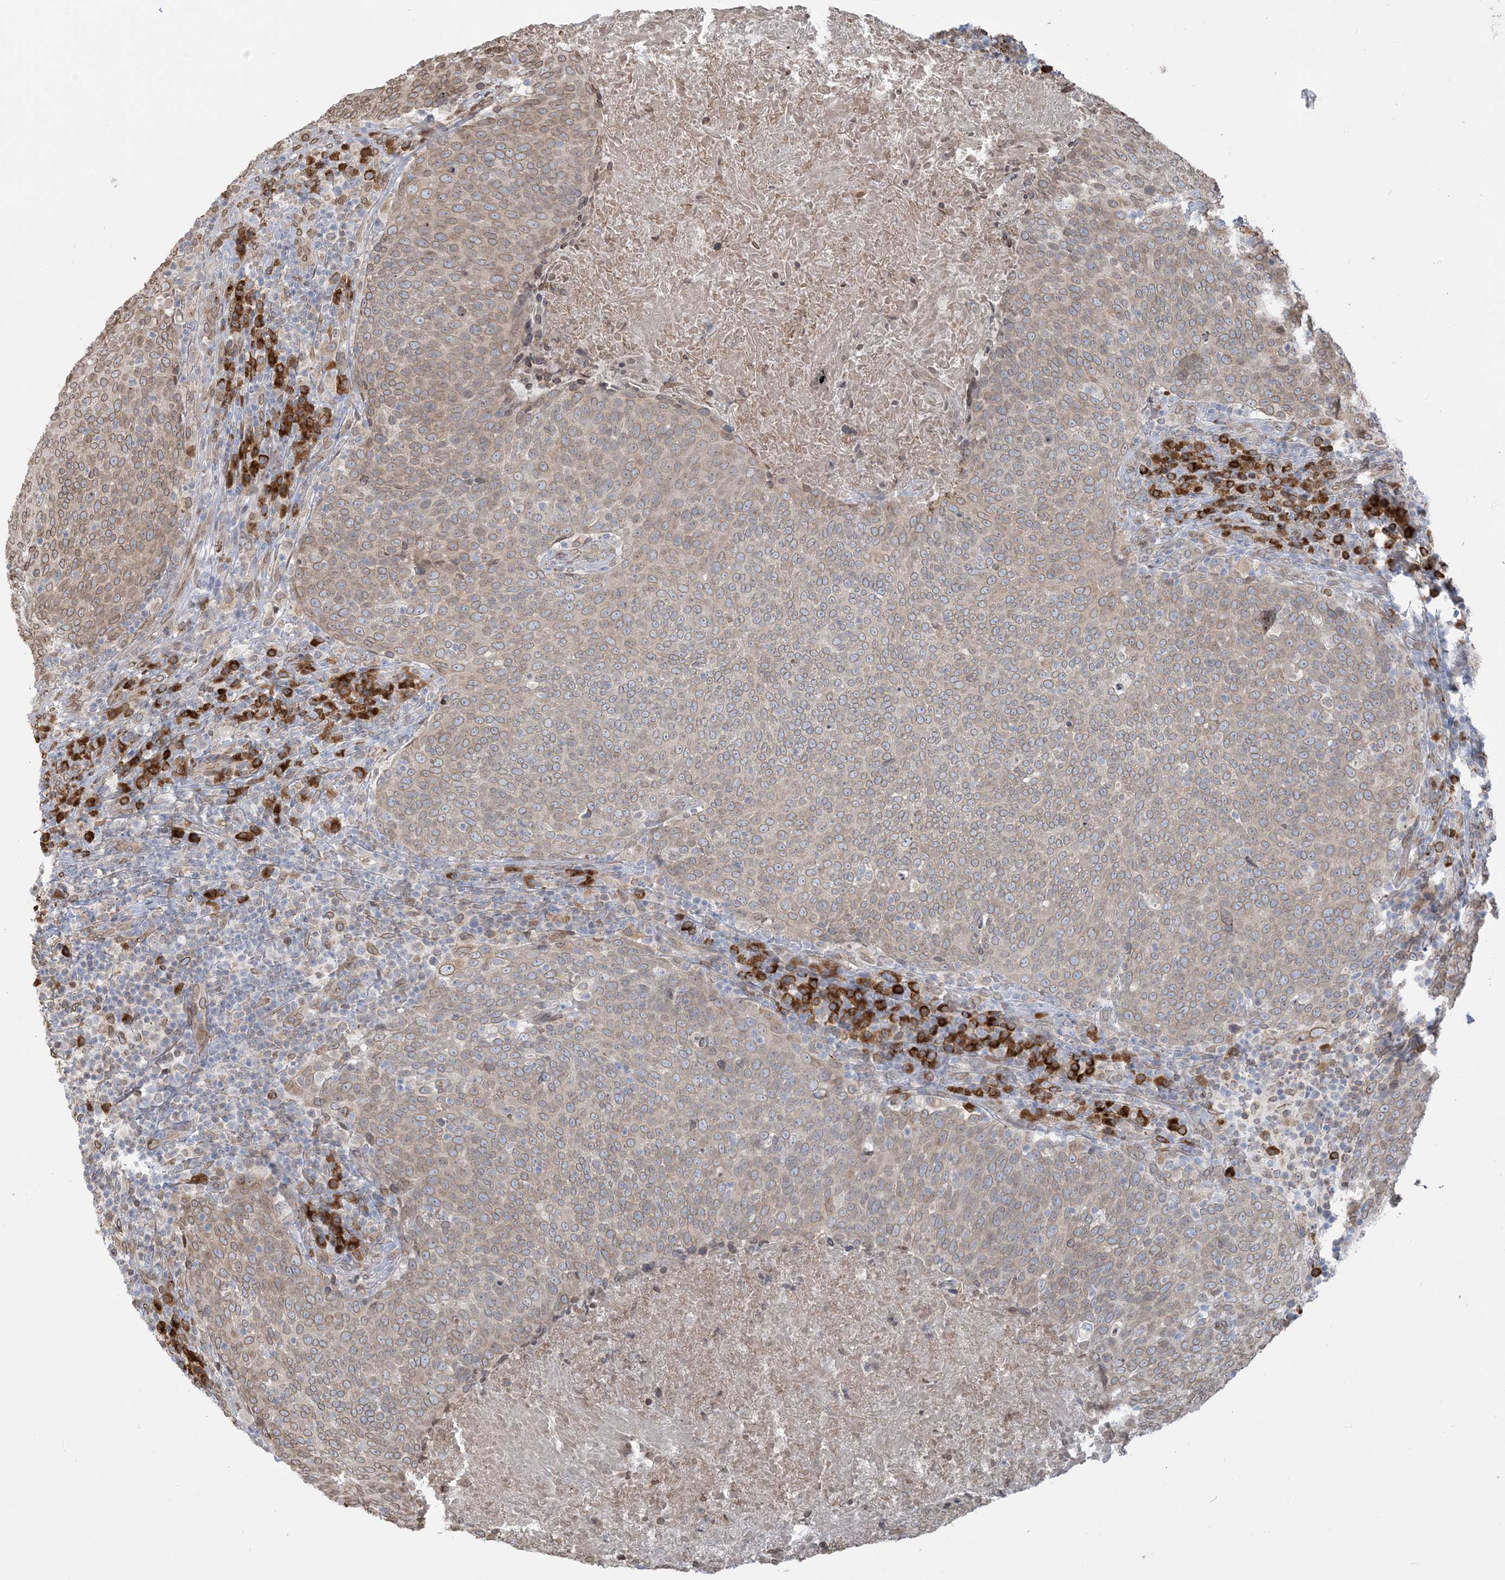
{"staining": {"intensity": "weak", "quantity": ">75%", "location": "cytoplasmic/membranous,nuclear"}, "tissue": "head and neck cancer", "cell_type": "Tumor cells", "image_type": "cancer", "snomed": [{"axis": "morphology", "description": "Squamous cell carcinoma, NOS"}, {"axis": "morphology", "description": "Squamous cell carcinoma, metastatic, NOS"}, {"axis": "topography", "description": "Lymph node"}, {"axis": "topography", "description": "Head-Neck"}], "caption": "Protein expression analysis of human head and neck cancer (metastatic squamous cell carcinoma) reveals weak cytoplasmic/membranous and nuclear staining in approximately >75% of tumor cells.", "gene": "WWP1", "patient": {"sex": "male", "age": 62}}